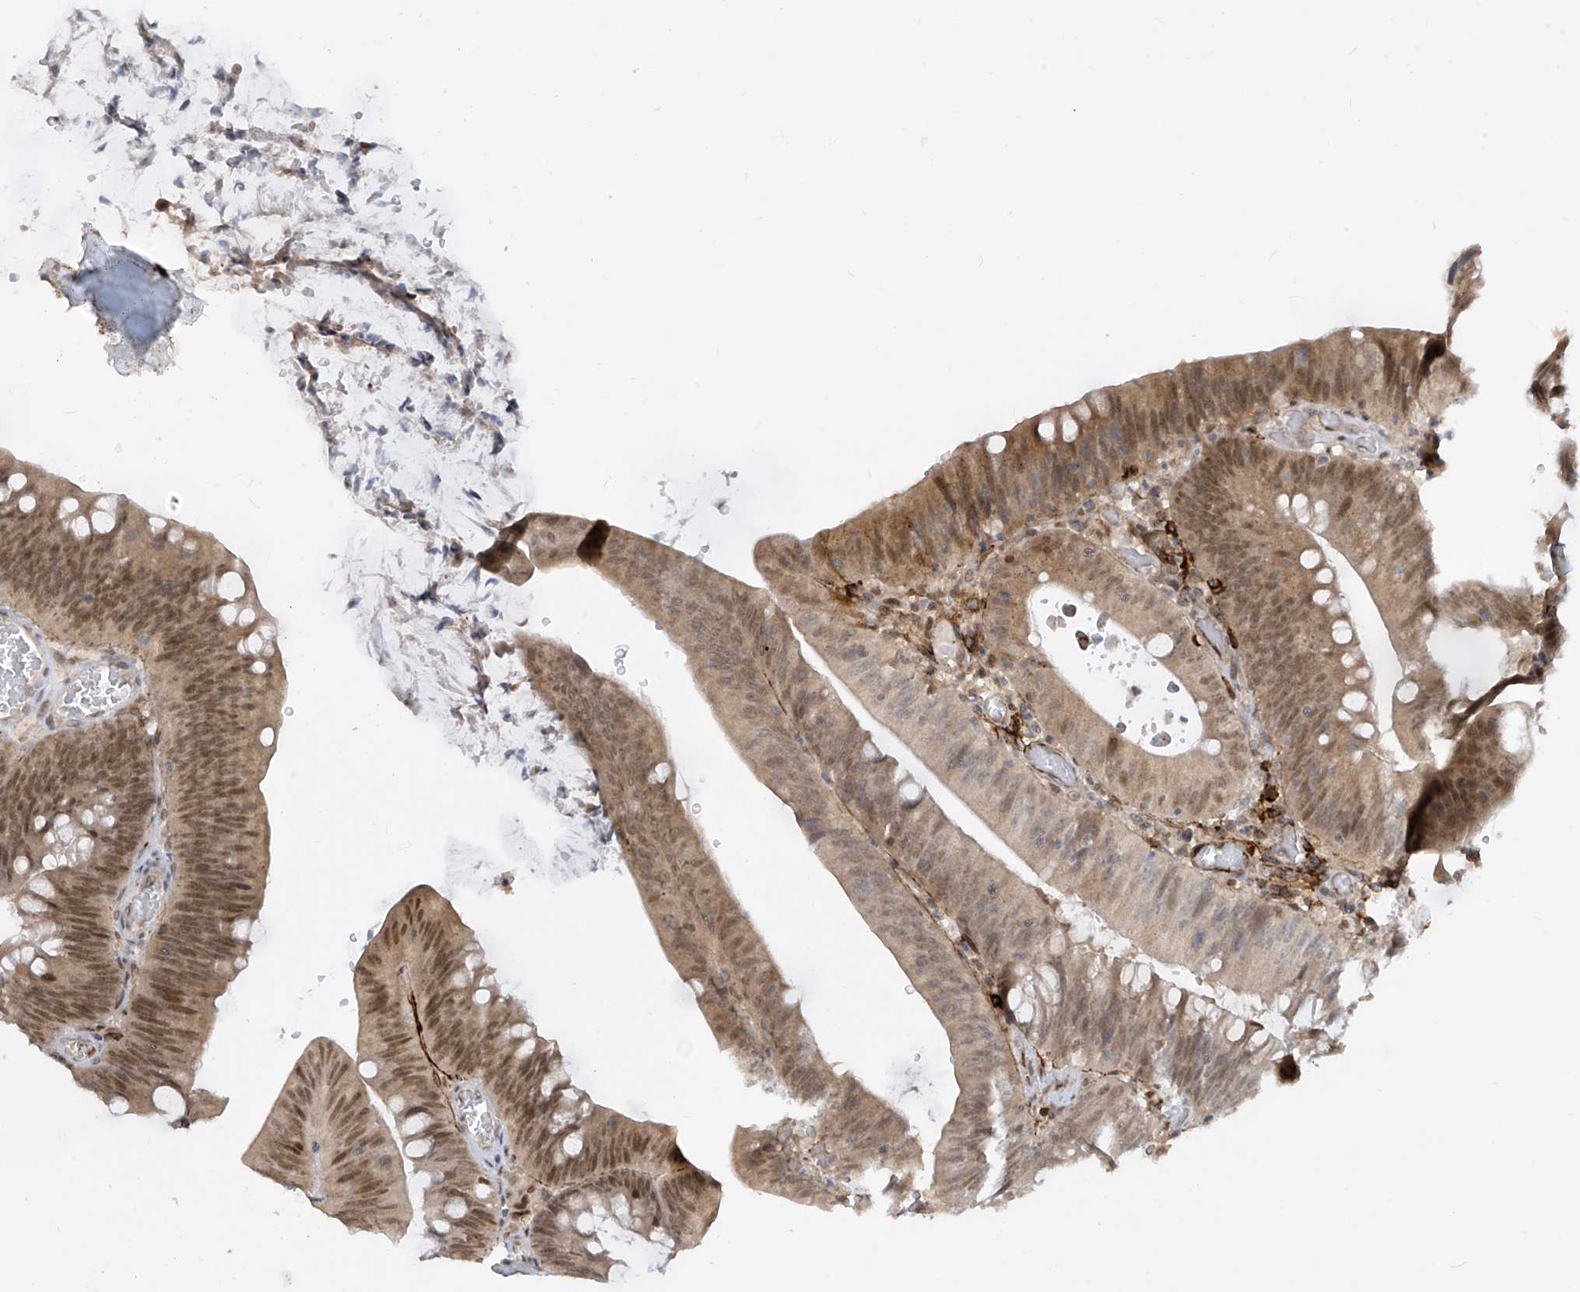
{"staining": {"intensity": "moderate", "quantity": ">75%", "location": "cytoplasmic/membranous,nuclear"}, "tissue": "colorectal cancer", "cell_type": "Tumor cells", "image_type": "cancer", "snomed": [{"axis": "morphology", "description": "Normal tissue, NOS"}, {"axis": "topography", "description": "Colon"}], "caption": "Protein expression analysis of human colorectal cancer reveals moderate cytoplasmic/membranous and nuclear expression in about >75% of tumor cells. (Stains: DAB in brown, nuclei in blue, Microscopy: brightfield microscopy at high magnification).", "gene": "LAGE3", "patient": {"sex": "female", "age": 82}}